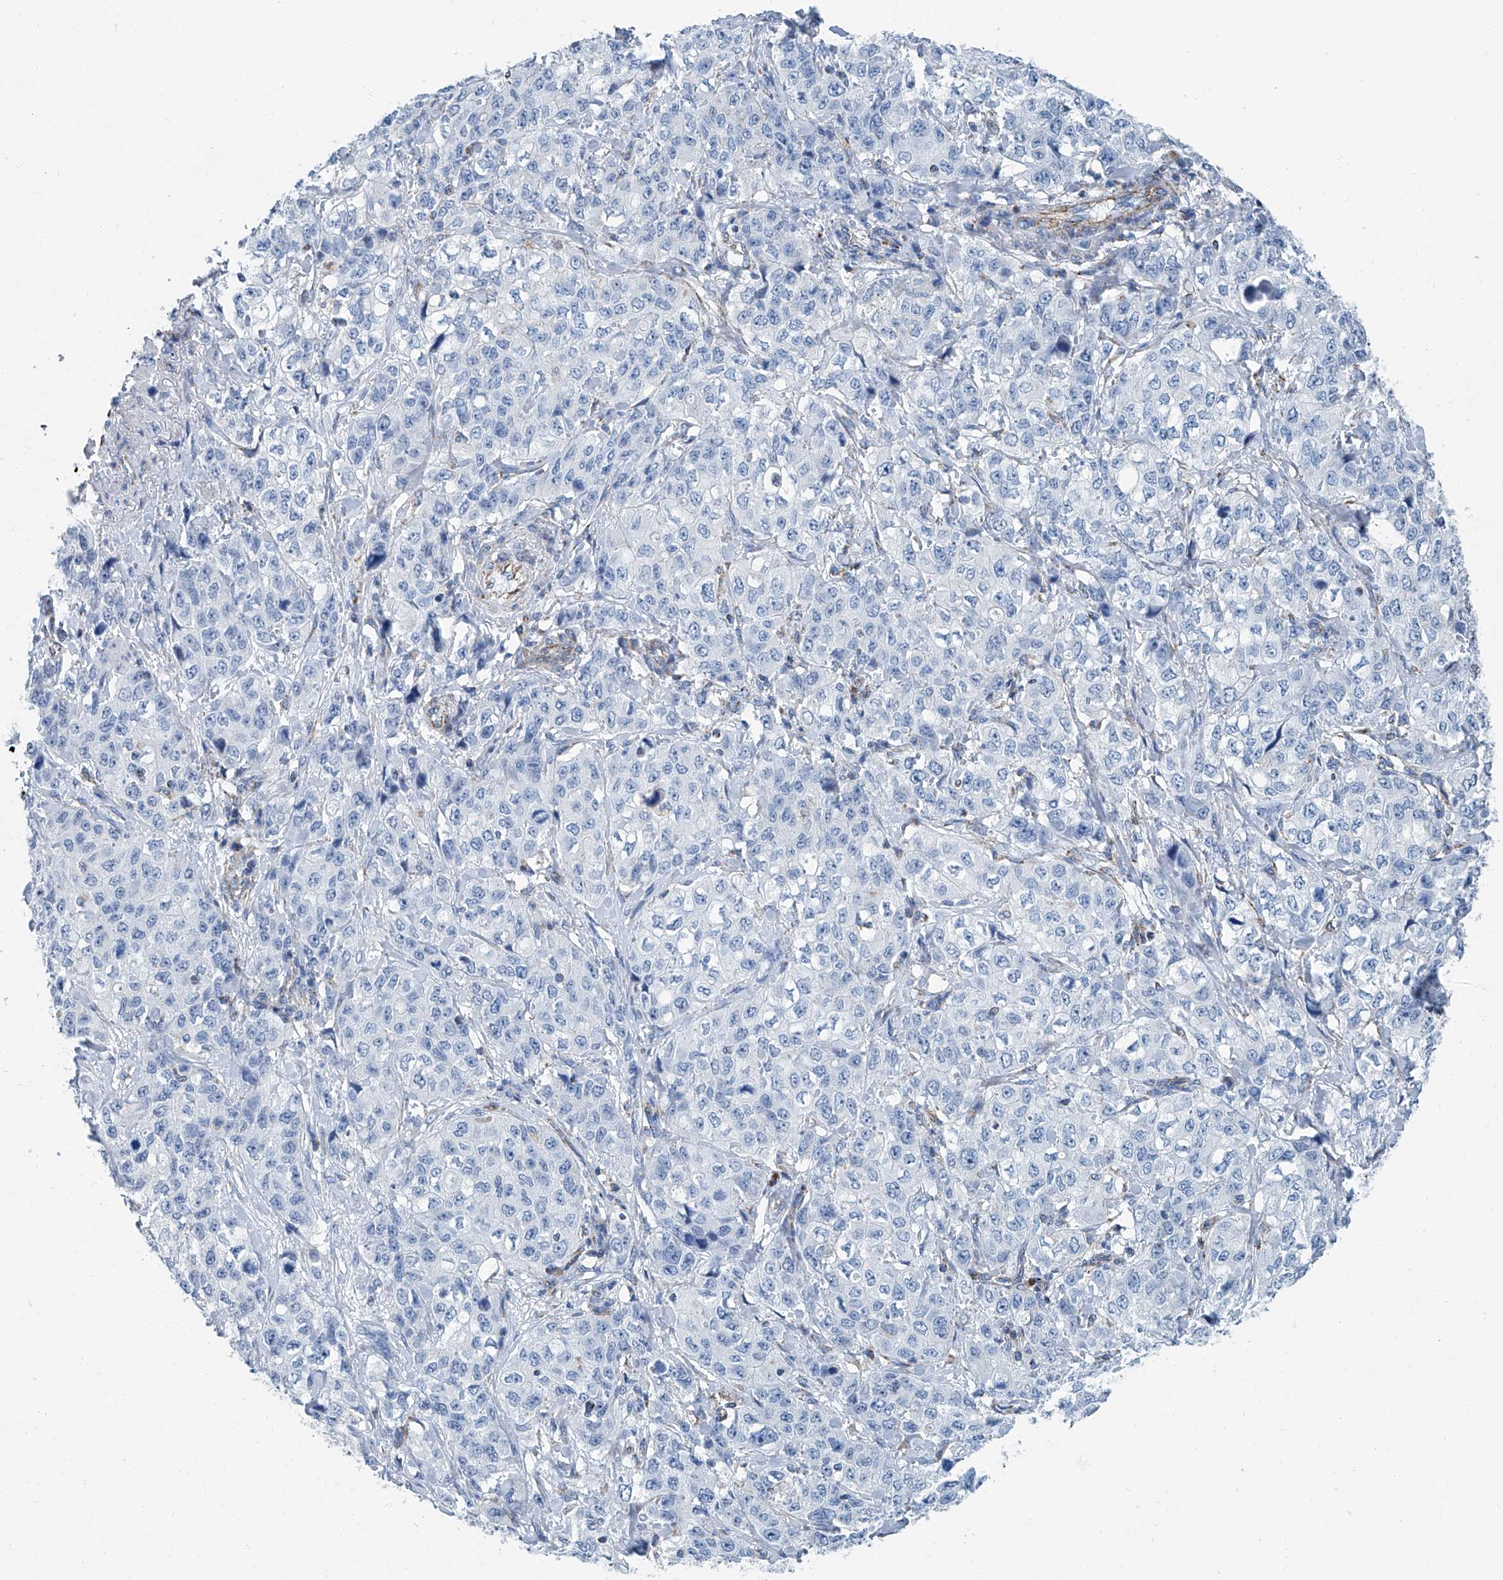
{"staining": {"intensity": "negative", "quantity": "none", "location": "none"}, "tissue": "stomach cancer", "cell_type": "Tumor cells", "image_type": "cancer", "snomed": [{"axis": "morphology", "description": "Adenocarcinoma, NOS"}, {"axis": "topography", "description": "Stomach"}], "caption": "The IHC photomicrograph has no significant staining in tumor cells of stomach adenocarcinoma tissue. The staining was performed using DAB to visualize the protein expression in brown, while the nuclei were stained in blue with hematoxylin (Magnification: 20x).", "gene": "MT-ND1", "patient": {"sex": "male", "age": 48}}